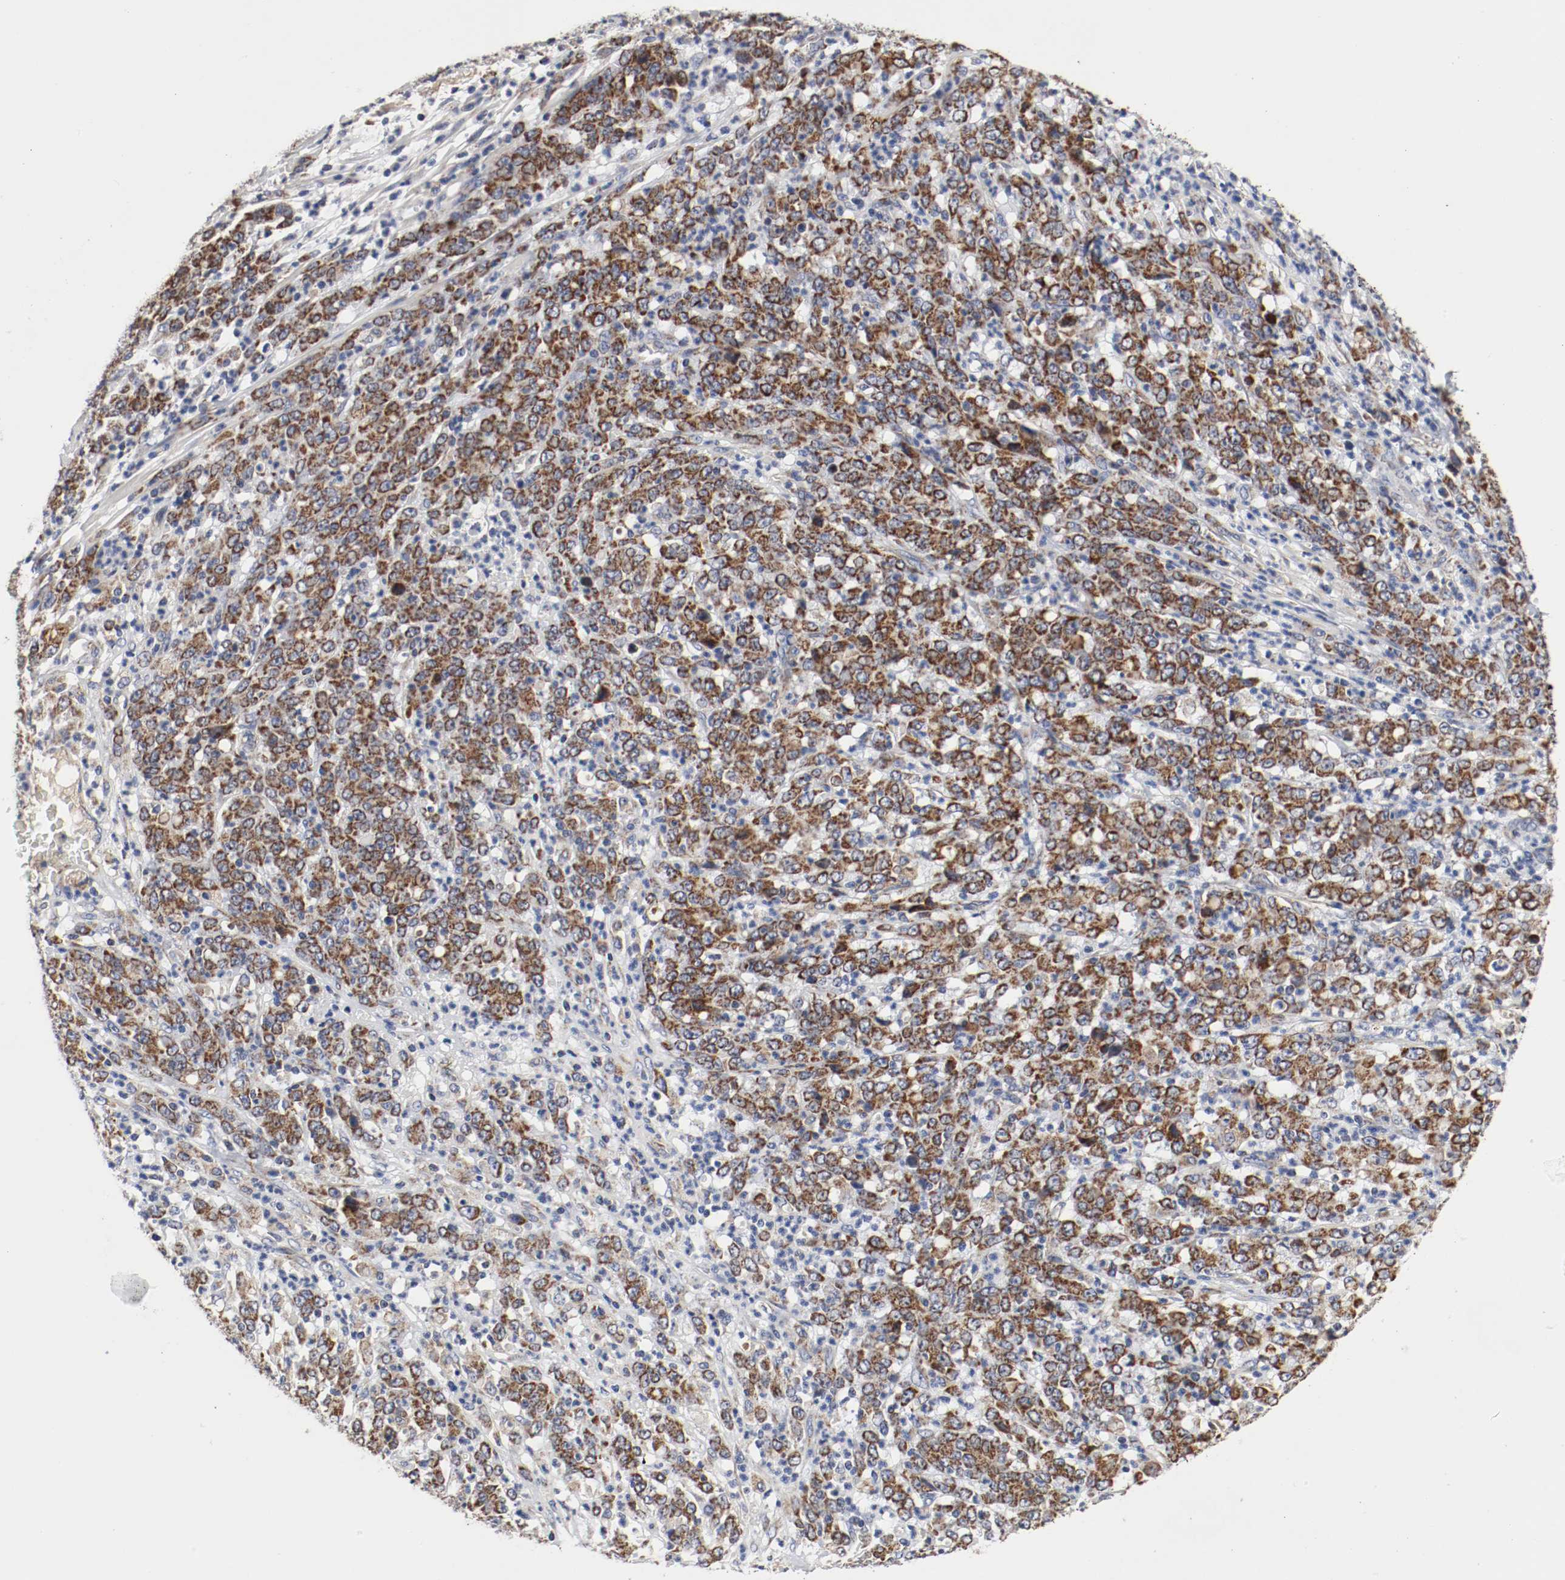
{"staining": {"intensity": "strong", "quantity": ">75%", "location": "cytoplasmic/membranous"}, "tissue": "stomach cancer", "cell_type": "Tumor cells", "image_type": "cancer", "snomed": [{"axis": "morphology", "description": "Adenocarcinoma, NOS"}, {"axis": "topography", "description": "Stomach, lower"}], "caption": "The image reveals a brown stain indicating the presence of a protein in the cytoplasmic/membranous of tumor cells in adenocarcinoma (stomach).", "gene": "AFG3L2", "patient": {"sex": "female", "age": 71}}